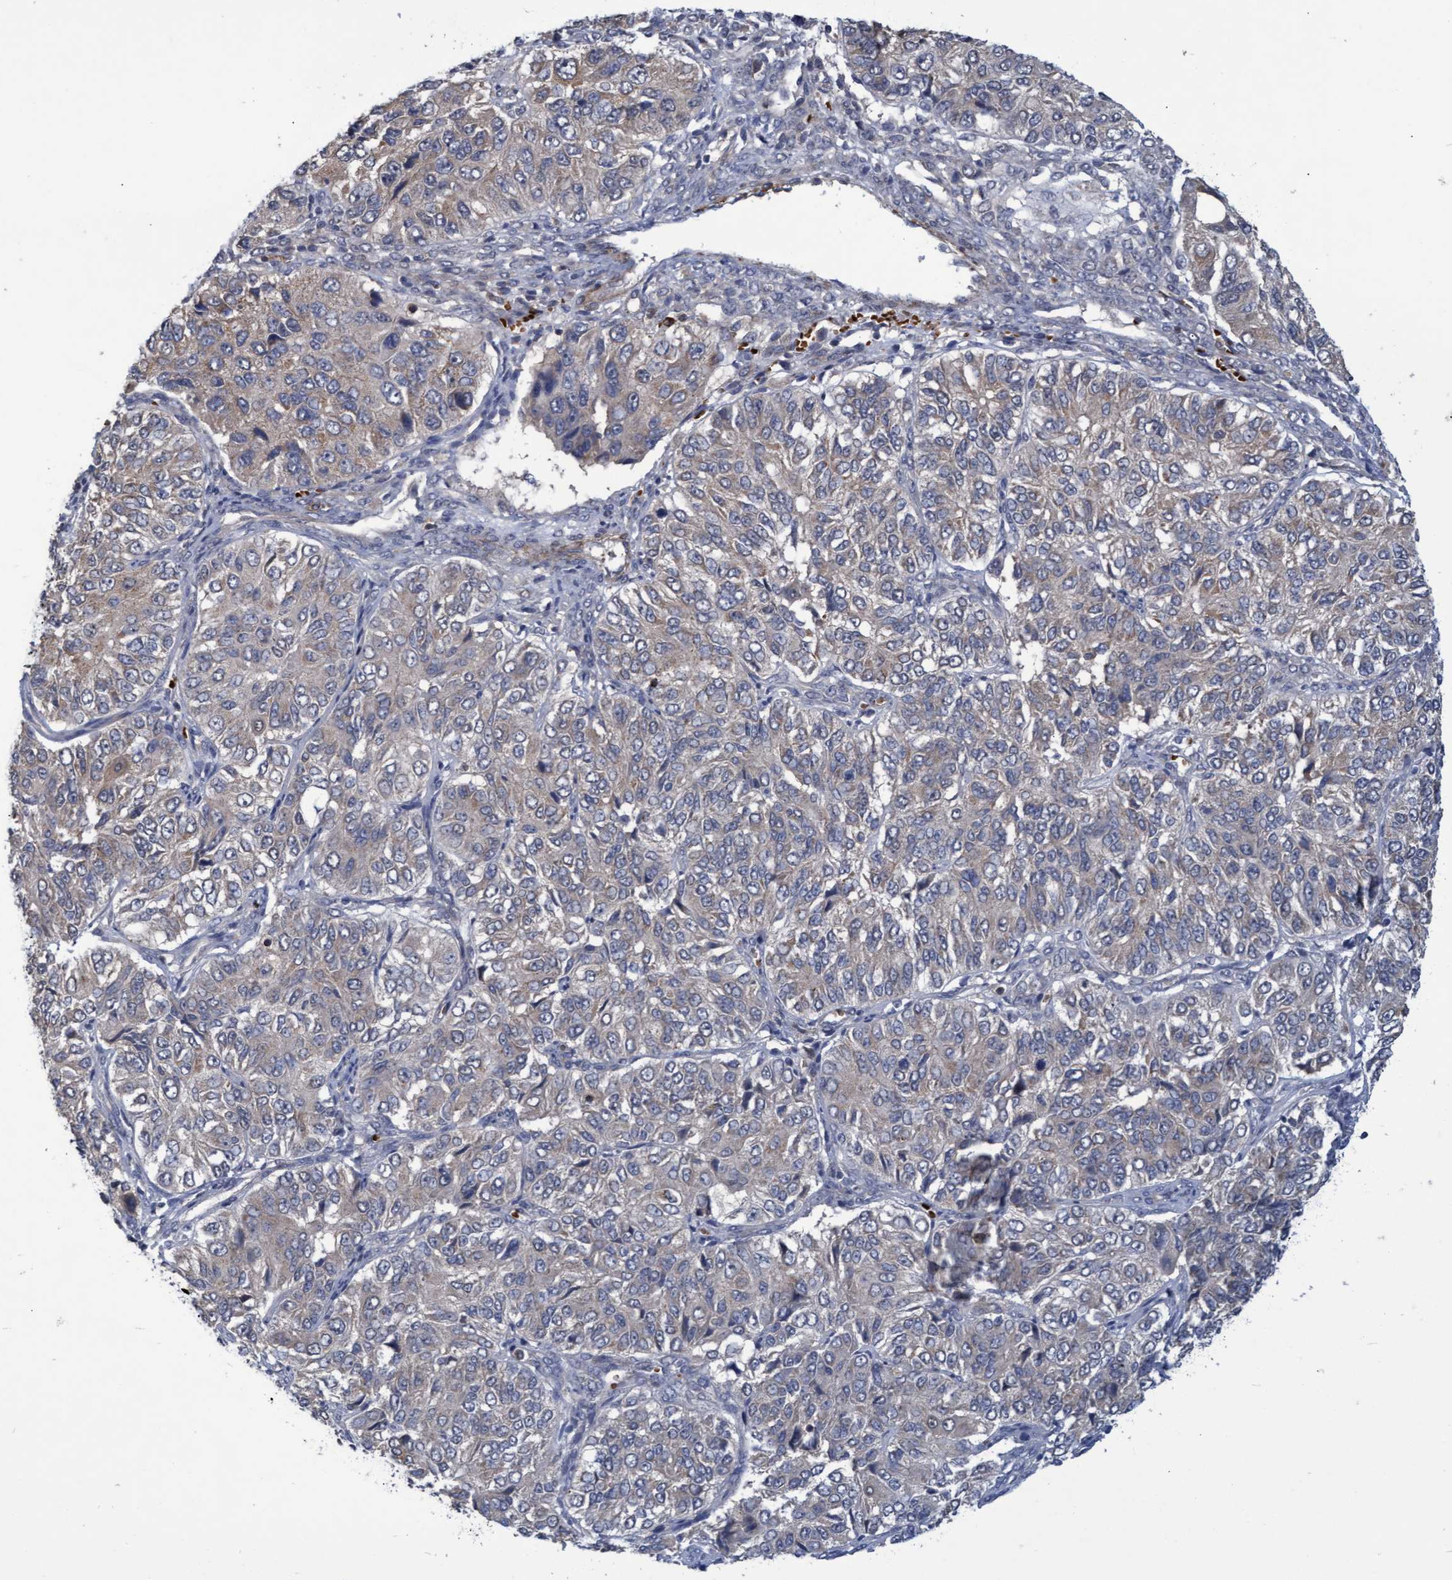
{"staining": {"intensity": "negative", "quantity": "none", "location": "none"}, "tissue": "ovarian cancer", "cell_type": "Tumor cells", "image_type": "cancer", "snomed": [{"axis": "morphology", "description": "Carcinoma, endometroid"}, {"axis": "topography", "description": "Ovary"}], "caption": "A photomicrograph of endometroid carcinoma (ovarian) stained for a protein exhibits no brown staining in tumor cells. (DAB immunohistochemistry (IHC), high magnification).", "gene": "NAA15", "patient": {"sex": "female", "age": 51}}